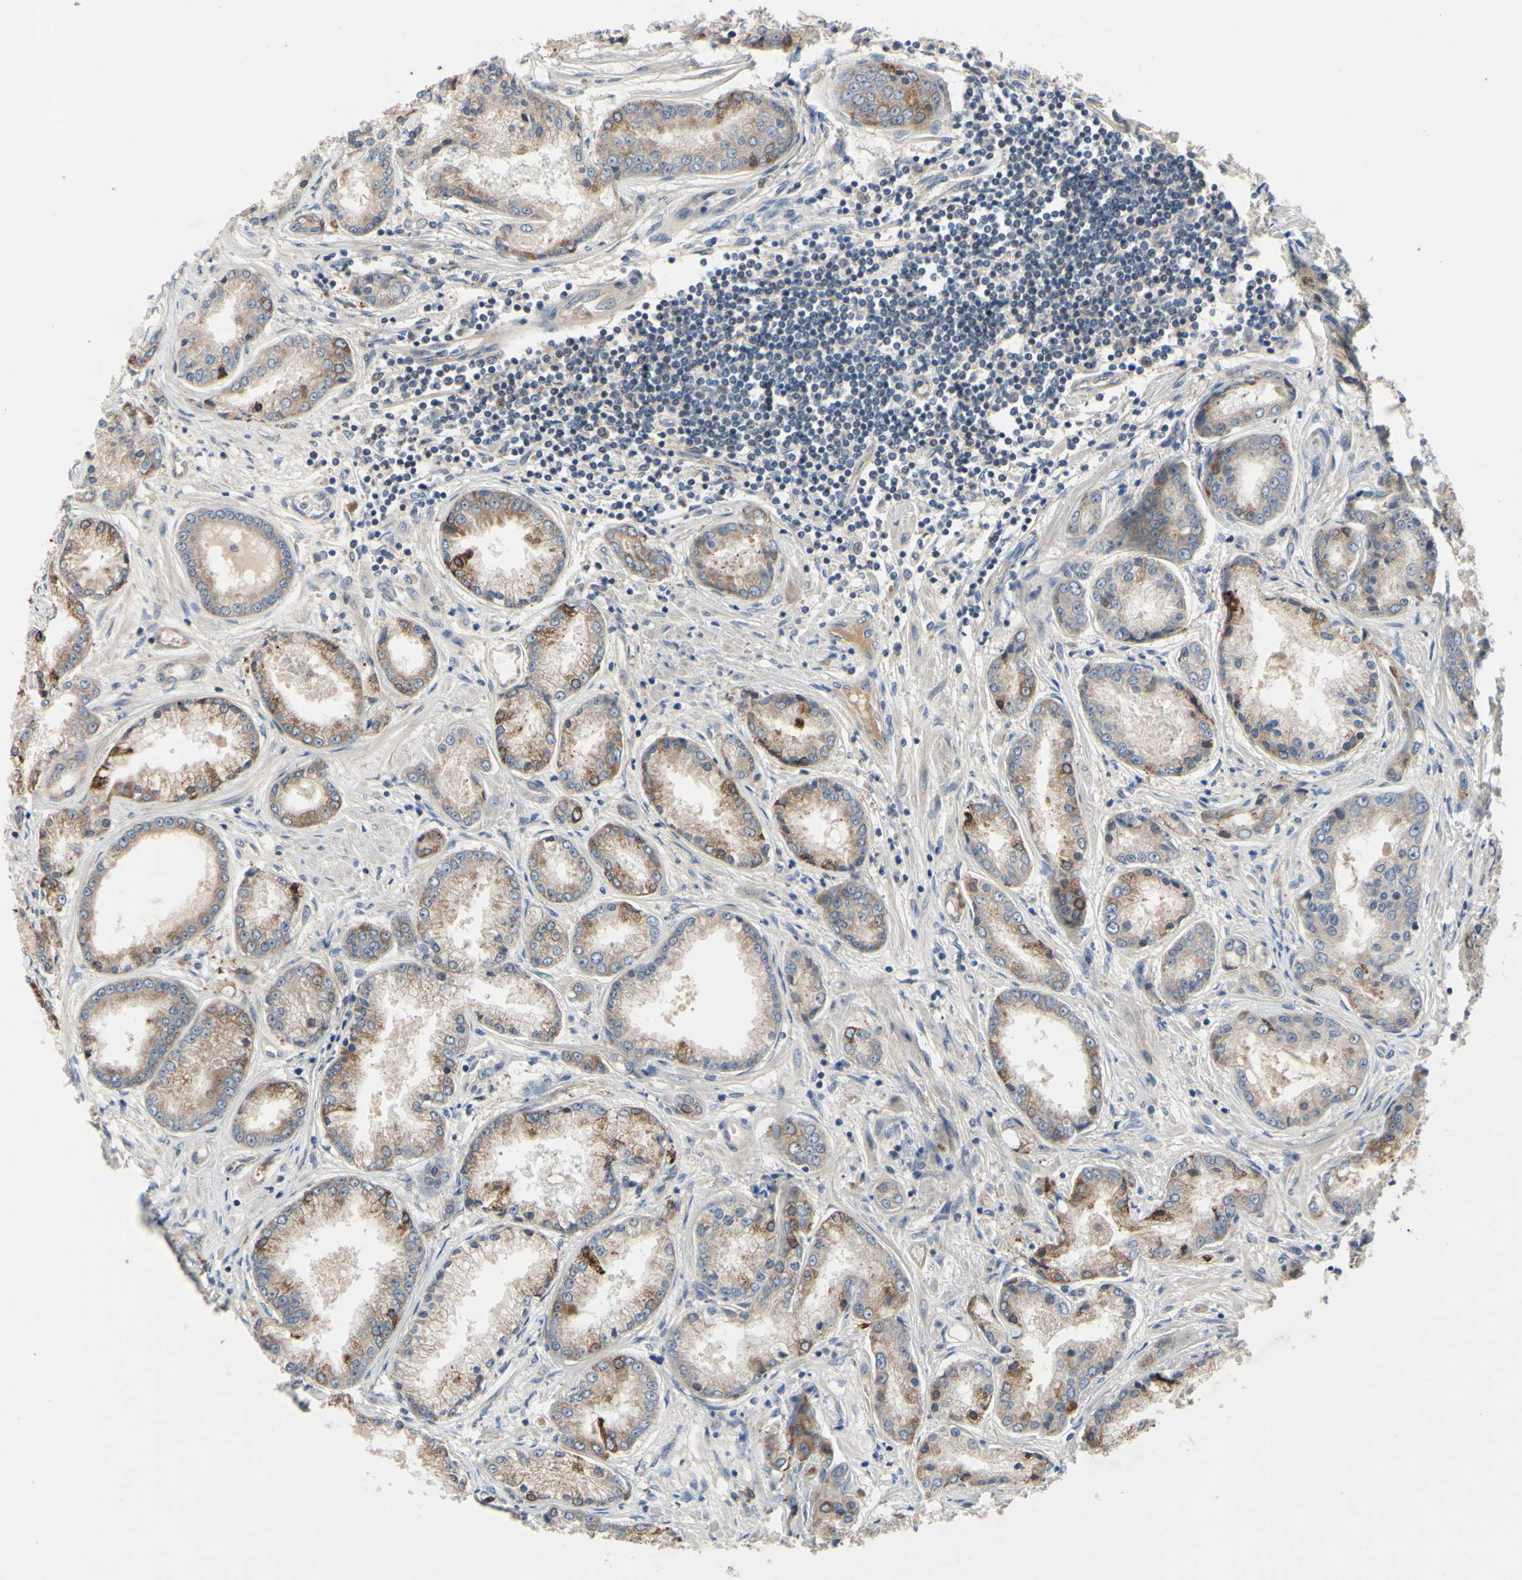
{"staining": {"intensity": "moderate", "quantity": "<25%", "location": "cytoplasmic/membranous"}, "tissue": "prostate cancer", "cell_type": "Tumor cells", "image_type": "cancer", "snomed": [{"axis": "morphology", "description": "Adenocarcinoma, High grade"}, {"axis": "topography", "description": "Prostate"}], "caption": "Immunohistochemistry (DAB (3,3'-diaminobenzidine)) staining of high-grade adenocarcinoma (prostate) shows moderate cytoplasmic/membranous protein positivity in approximately <25% of tumor cells.", "gene": "XIAP", "patient": {"sex": "male", "age": 59}}